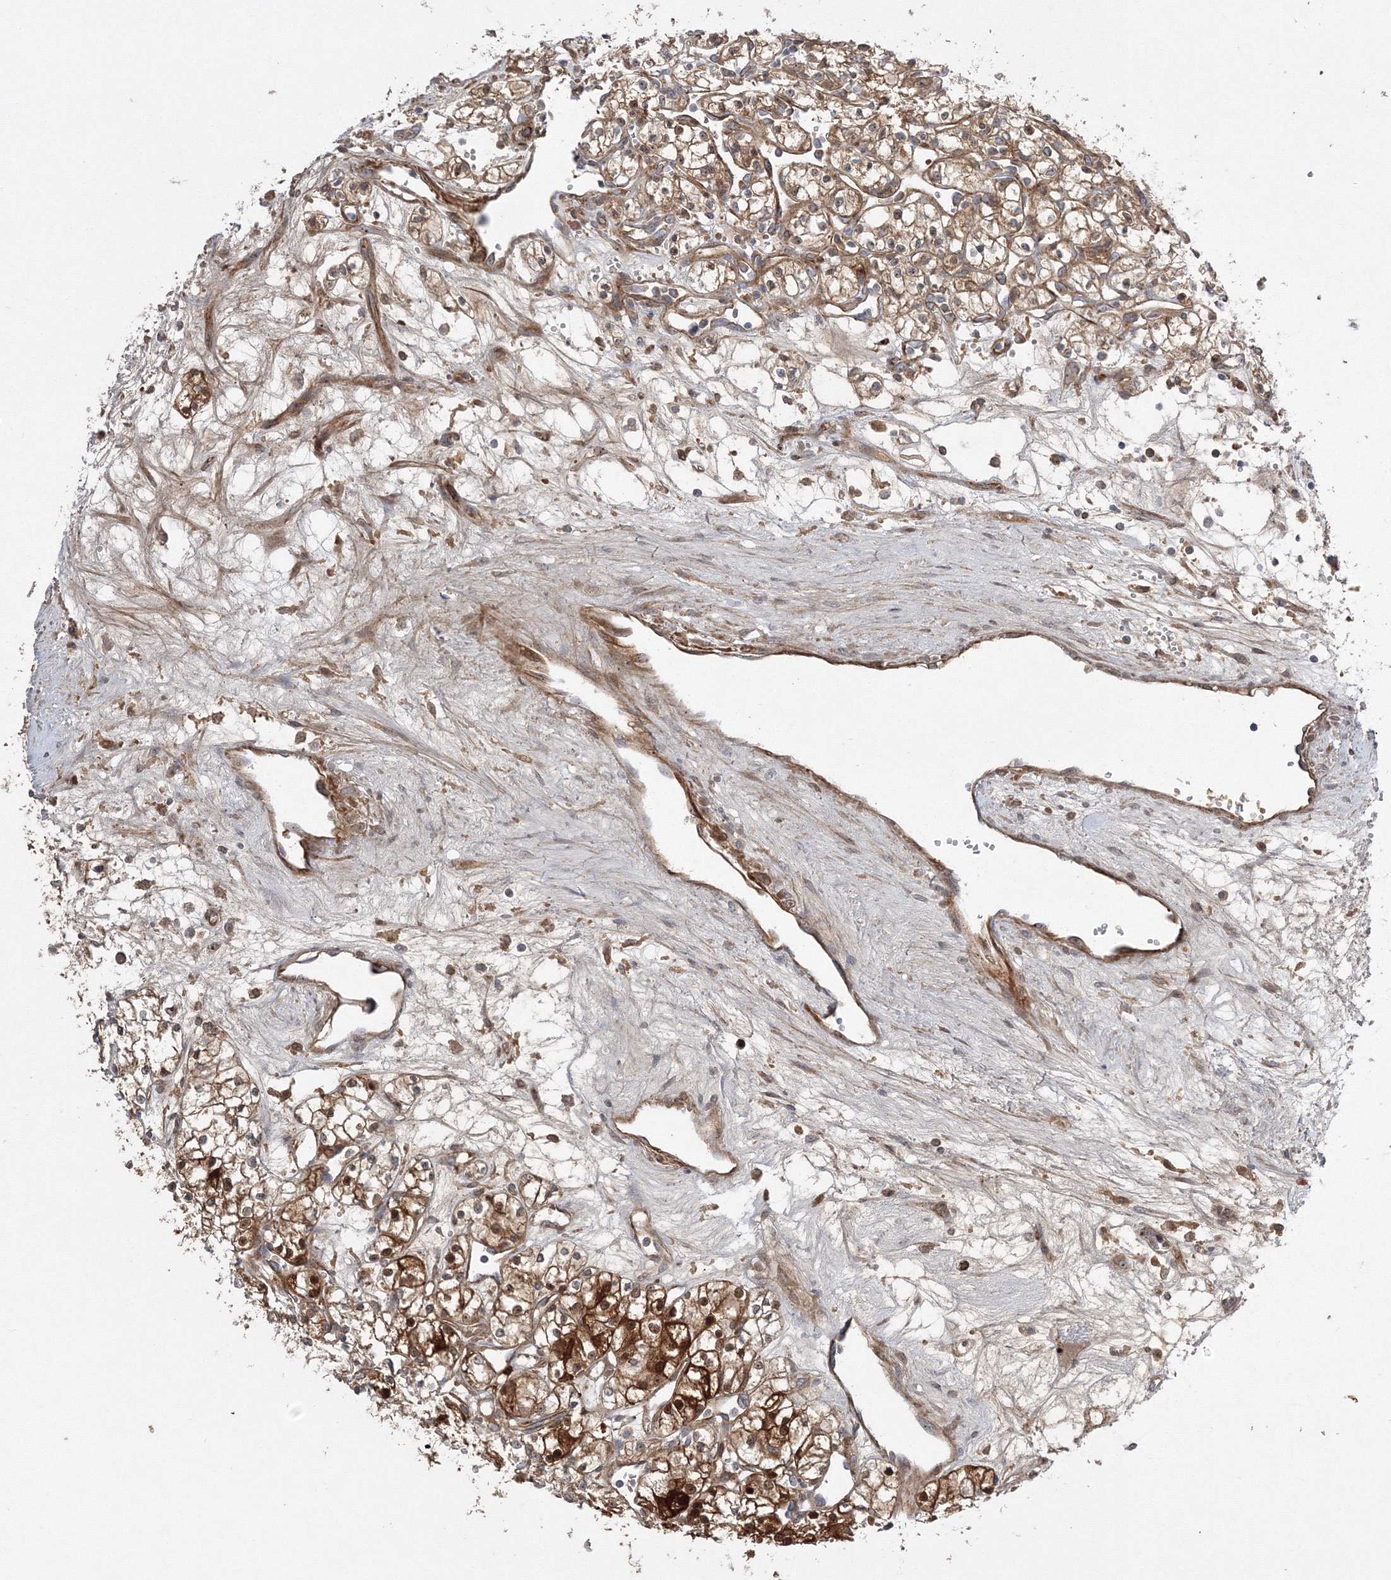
{"staining": {"intensity": "moderate", "quantity": ">75%", "location": "cytoplasmic/membranous,nuclear"}, "tissue": "renal cancer", "cell_type": "Tumor cells", "image_type": "cancer", "snomed": [{"axis": "morphology", "description": "Adenocarcinoma, NOS"}, {"axis": "topography", "description": "Kidney"}], "caption": "Protein staining of adenocarcinoma (renal) tissue reveals moderate cytoplasmic/membranous and nuclear expression in about >75% of tumor cells.", "gene": "NPM3", "patient": {"sex": "male", "age": 59}}